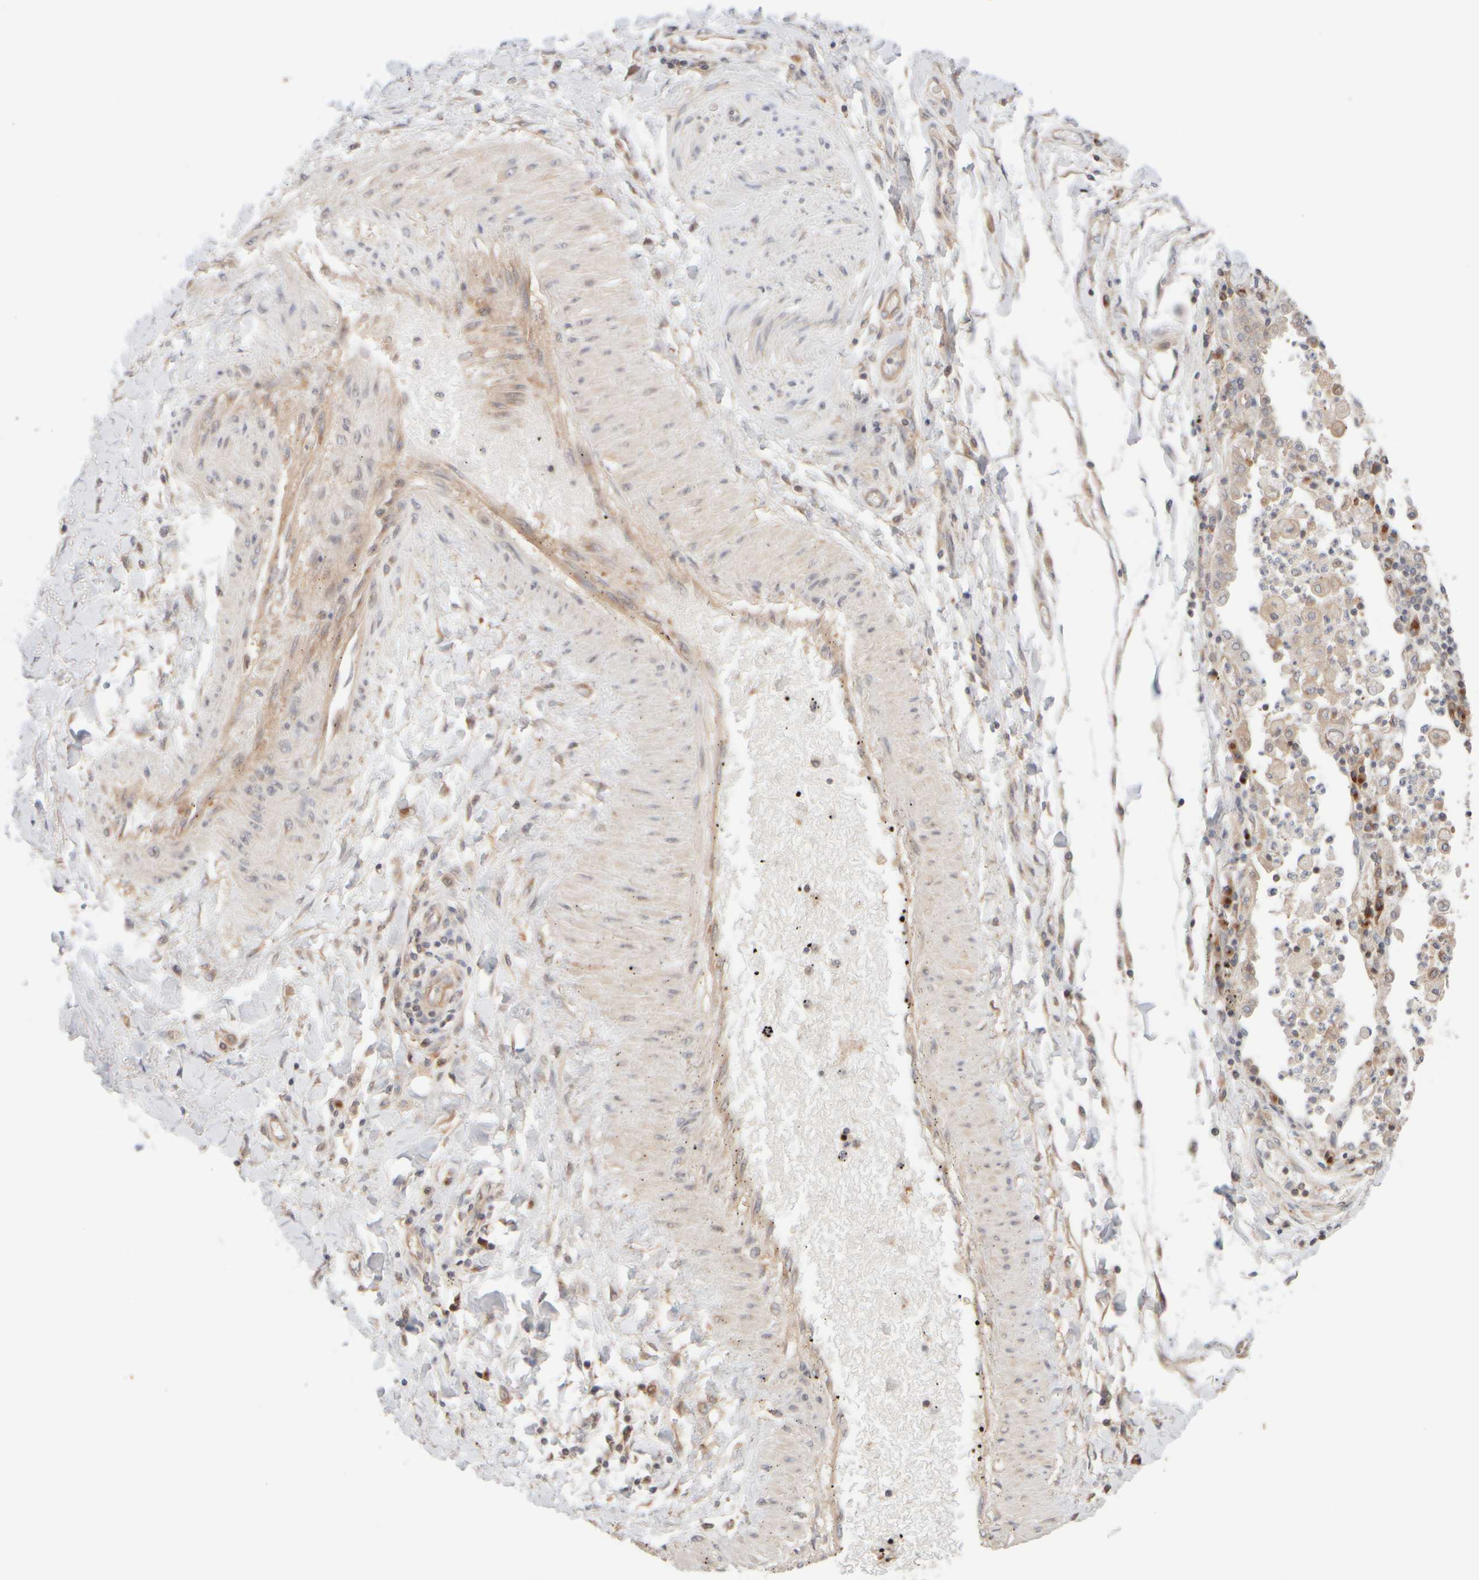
{"staining": {"intensity": "weak", "quantity": "<25%", "location": "cytoplasmic/membranous"}, "tissue": "lung cancer", "cell_type": "Tumor cells", "image_type": "cancer", "snomed": [{"axis": "morphology", "description": "Normal tissue, NOS"}, {"axis": "morphology", "description": "Squamous cell carcinoma, NOS"}, {"axis": "topography", "description": "Lymph node"}, {"axis": "topography", "description": "Cartilage tissue"}, {"axis": "topography", "description": "Bronchus"}, {"axis": "topography", "description": "Lung"}, {"axis": "topography", "description": "Peripheral nerve tissue"}], "caption": "Tumor cells show no significant expression in lung cancer (squamous cell carcinoma). Nuclei are stained in blue.", "gene": "RABEP1", "patient": {"sex": "female", "age": 49}}